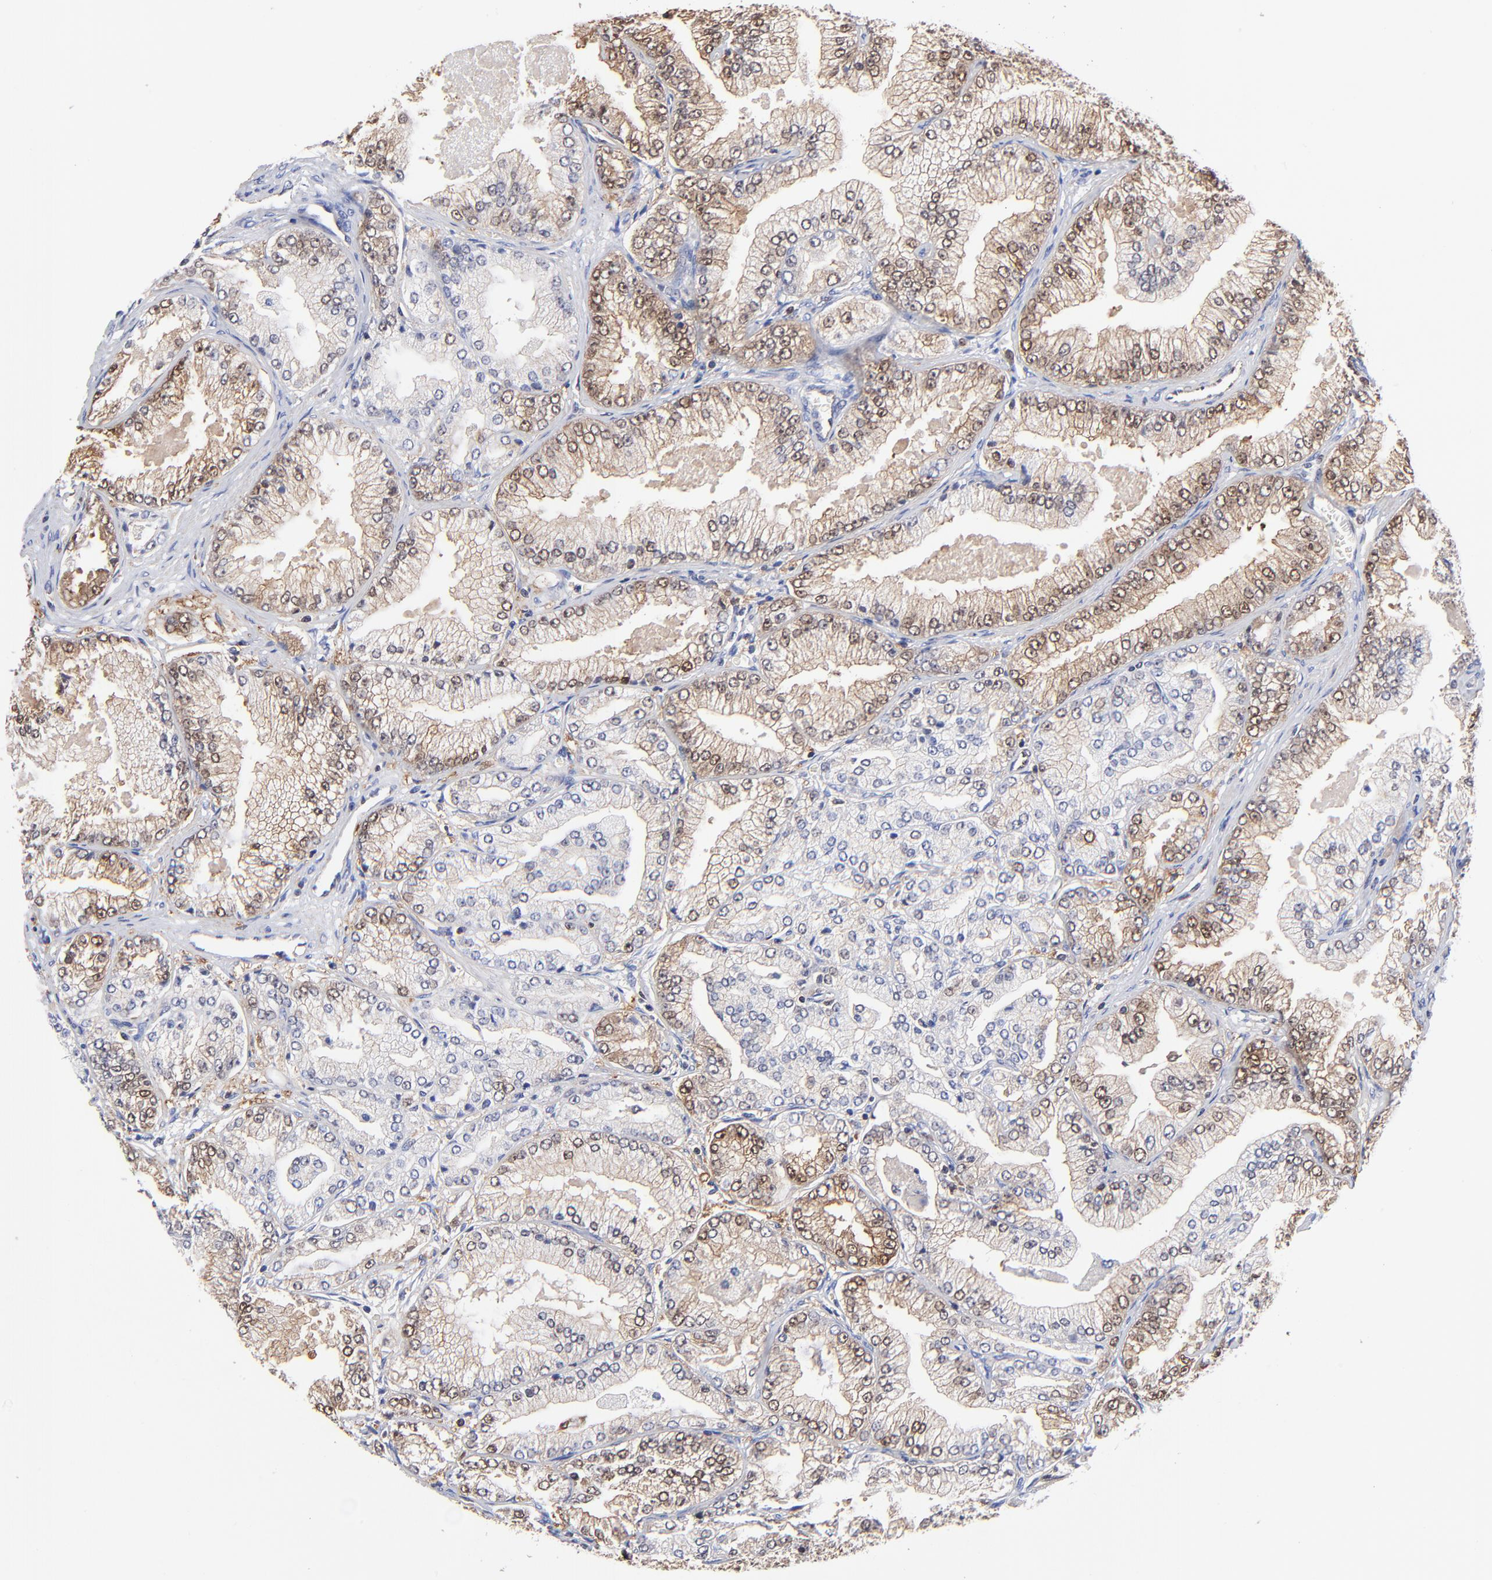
{"staining": {"intensity": "moderate", "quantity": "25%-75%", "location": "cytoplasmic/membranous"}, "tissue": "prostate cancer", "cell_type": "Tumor cells", "image_type": "cancer", "snomed": [{"axis": "morphology", "description": "Adenocarcinoma, High grade"}, {"axis": "topography", "description": "Prostate"}], "caption": "Adenocarcinoma (high-grade) (prostate) was stained to show a protein in brown. There is medium levels of moderate cytoplasmic/membranous staining in about 25%-75% of tumor cells.", "gene": "DCTPP1", "patient": {"sex": "male", "age": 61}}